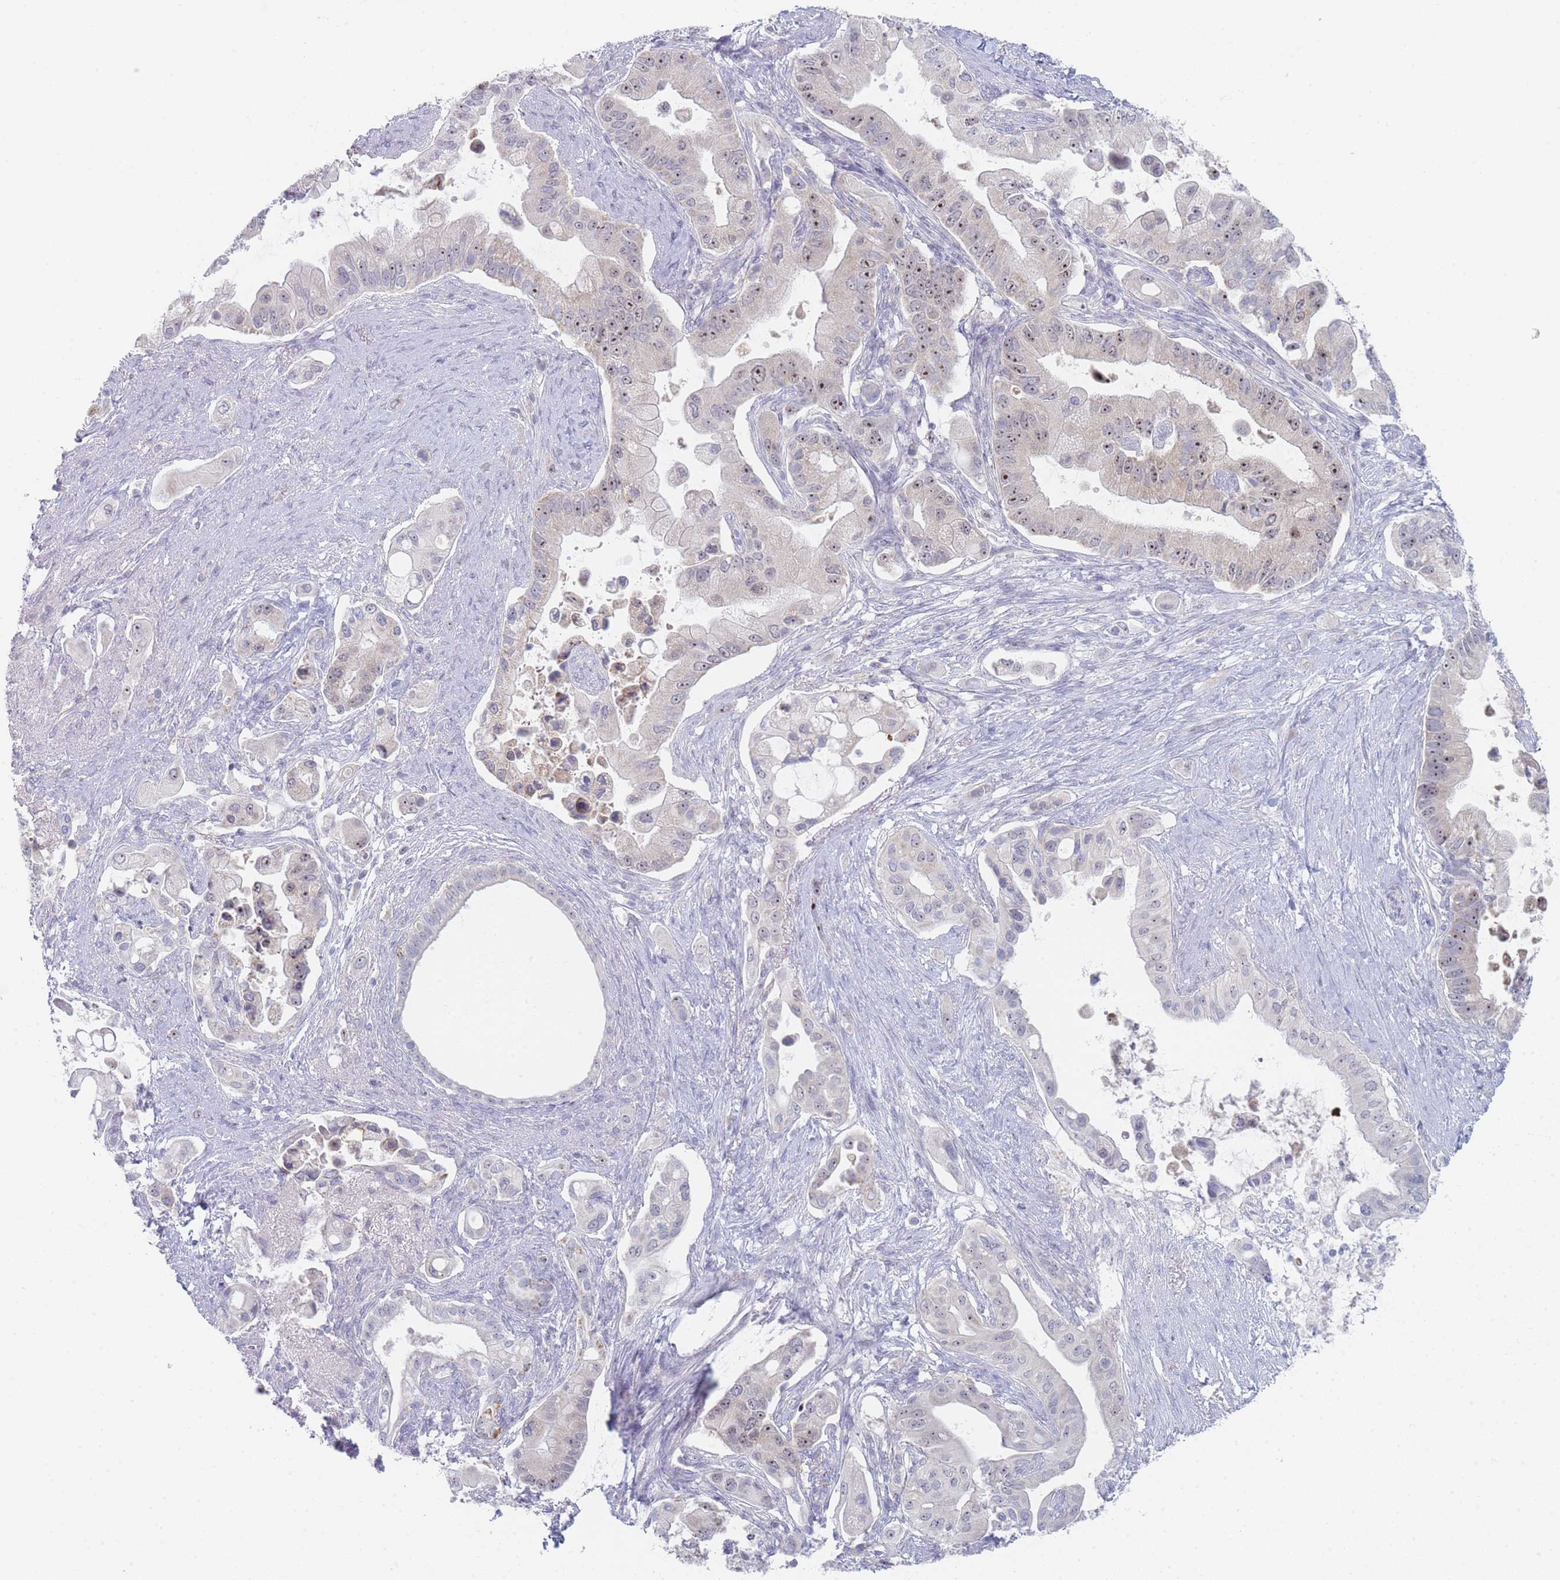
{"staining": {"intensity": "moderate", "quantity": "<25%", "location": "nuclear"}, "tissue": "pancreatic cancer", "cell_type": "Tumor cells", "image_type": "cancer", "snomed": [{"axis": "morphology", "description": "Adenocarcinoma, NOS"}, {"axis": "topography", "description": "Pancreas"}], "caption": "Pancreatic adenocarcinoma stained for a protein (brown) demonstrates moderate nuclear positive positivity in about <25% of tumor cells.", "gene": "RNF8", "patient": {"sex": "male", "age": 57}}